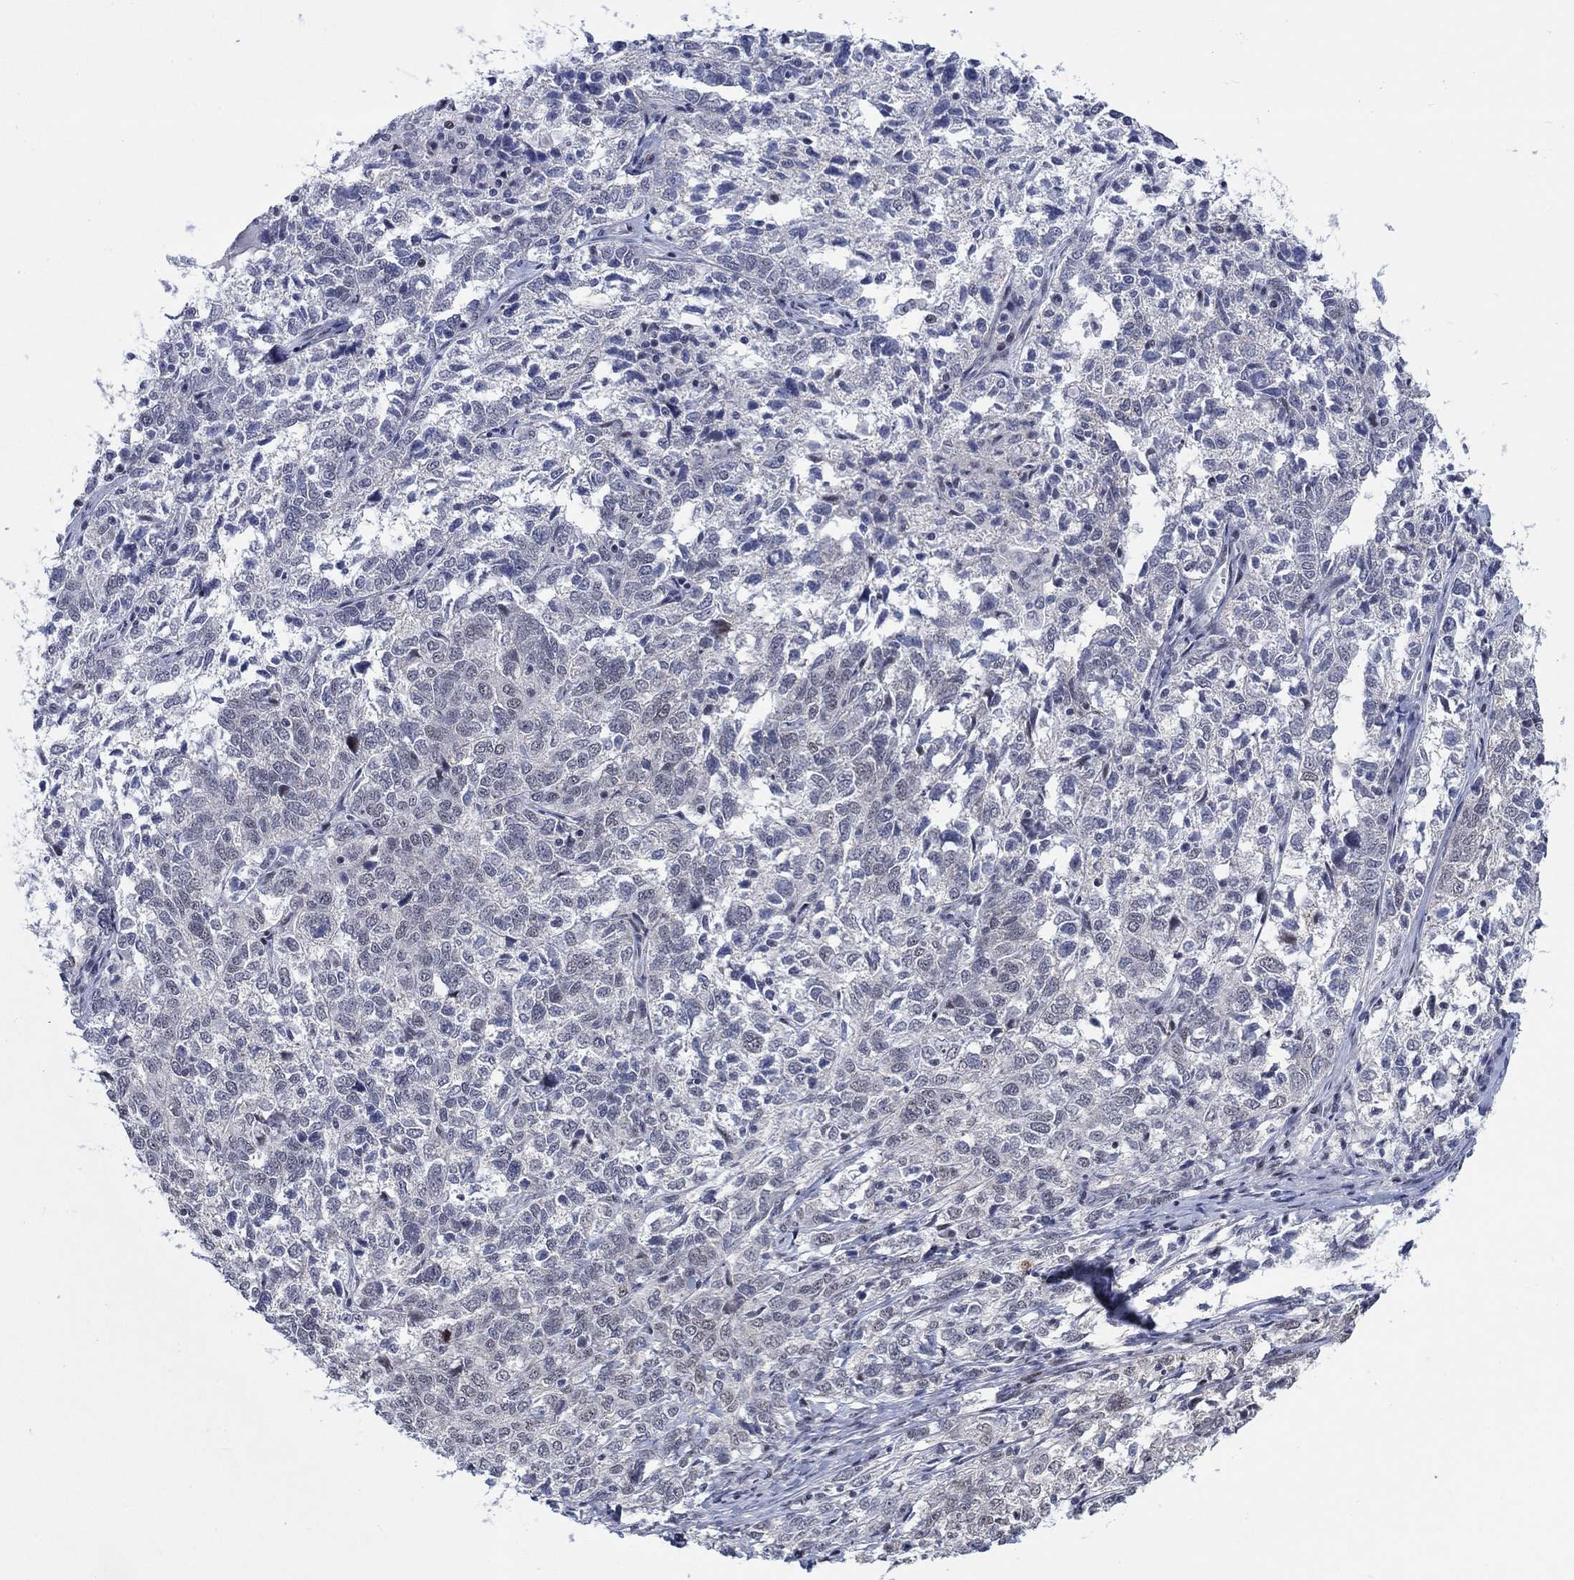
{"staining": {"intensity": "negative", "quantity": "none", "location": "none"}, "tissue": "ovarian cancer", "cell_type": "Tumor cells", "image_type": "cancer", "snomed": [{"axis": "morphology", "description": "Cystadenocarcinoma, serous, NOS"}, {"axis": "topography", "description": "Ovary"}], "caption": "The immunohistochemistry (IHC) photomicrograph has no significant positivity in tumor cells of ovarian cancer tissue. (Stains: DAB immunohistochemistry (IHC) with hematoxylin counter stain, Microscopy: brightfield microscopy at high magnification).", "gene": "NEU3", "patient": {"sex": "female", "age": 71}}